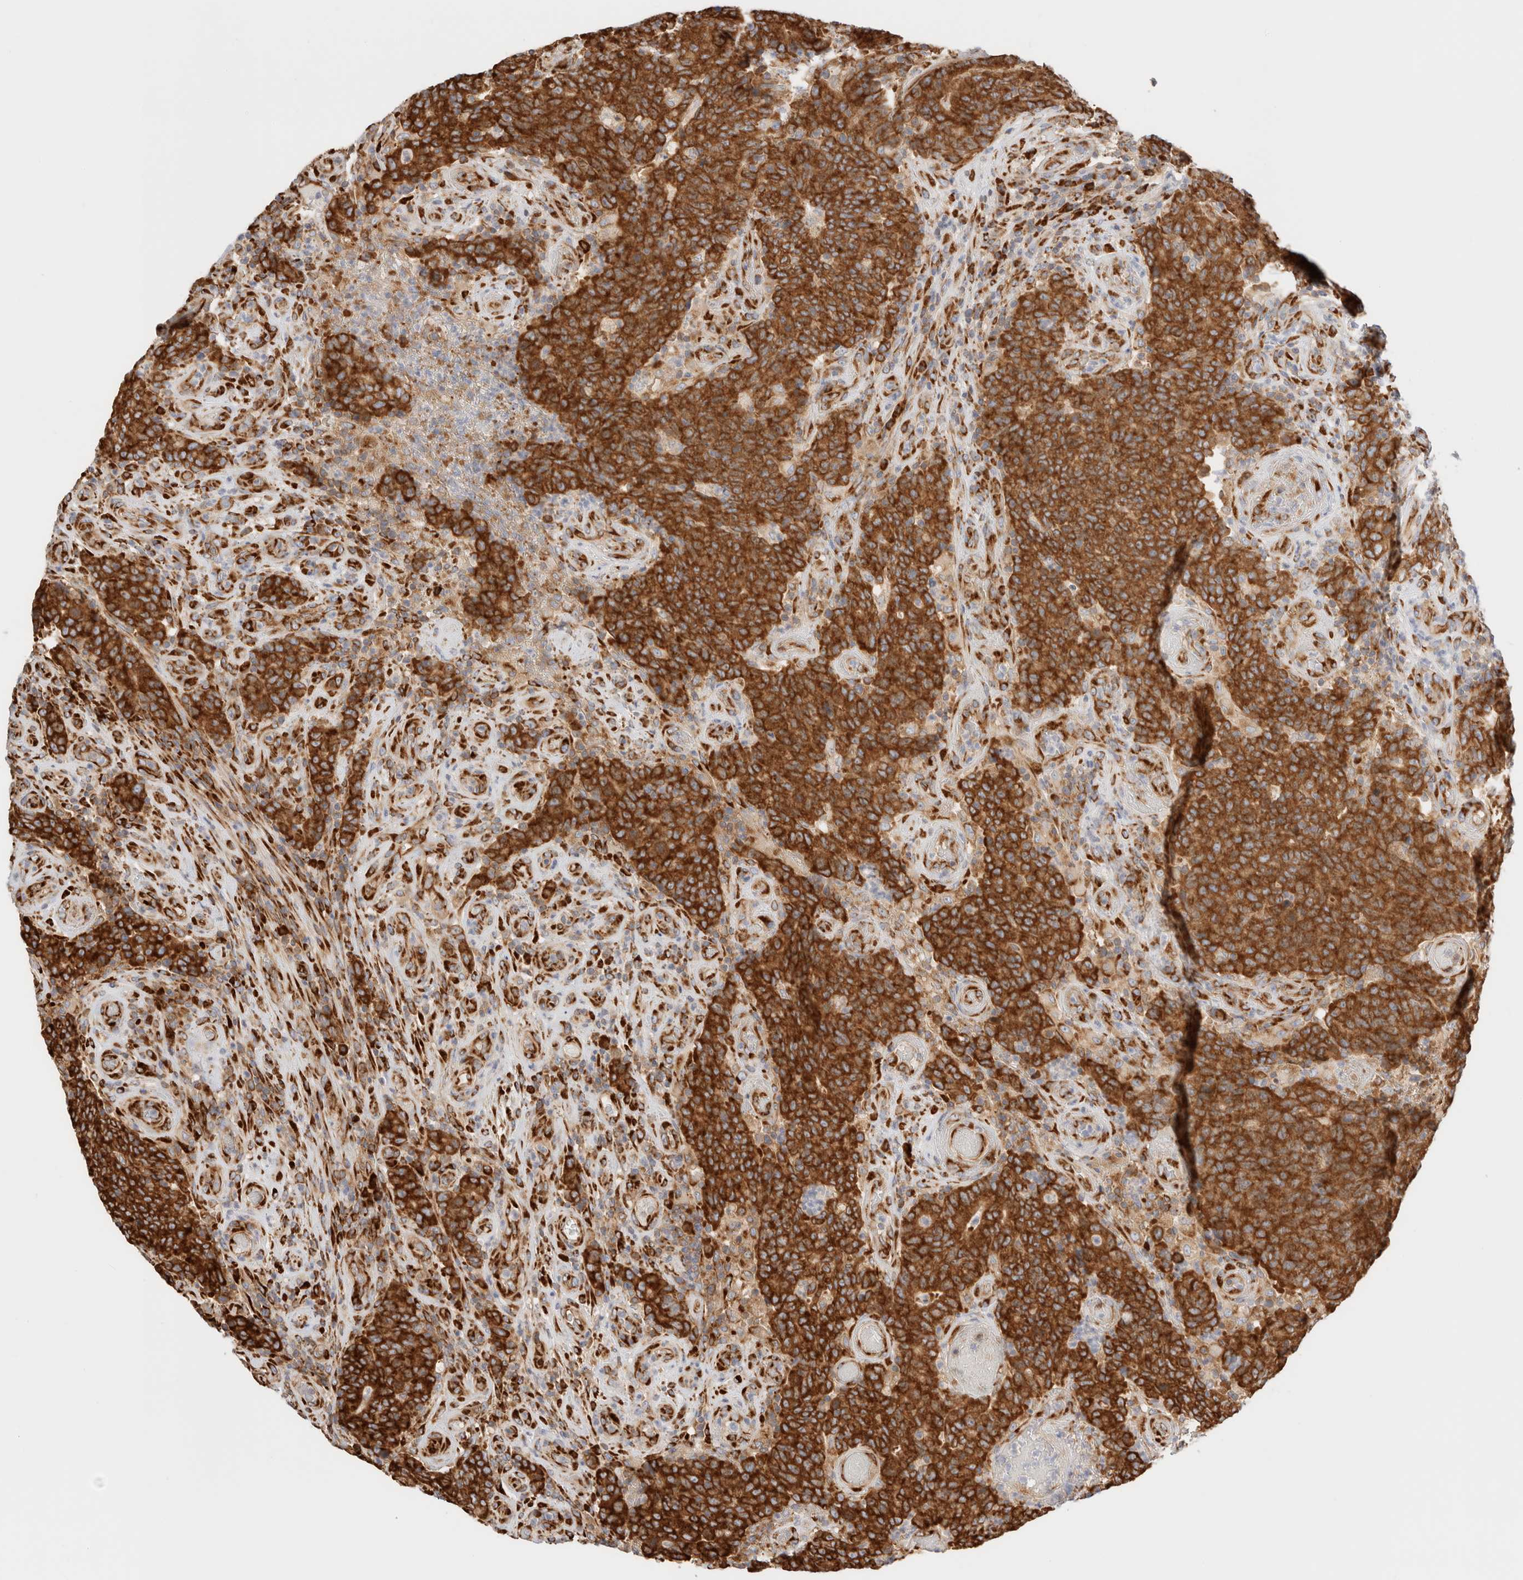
{"staining": {"intensity": "strong", "quantity": ">75%", "location": "cytoplasmic/membranous"}, "tissue": "colorectal cancer", "cell_type": "Tumor cells", "image_type": "cancer", "snomed": [{"axis": "morphology", "description": "Normal tissue, NOS"}, {"axis": "morphology", "description": "Adenocarcinoma, NOS"}, {"axis": "topography", "description": "Colon"}], "caption": "The photomicrograph exhibits a brown stain indicating the presence of a protein in the cytoplasmic/membranous of tumor cells in colorectal cancer (adenocarcinoma).", "gene": "ZC2HC1A", "patient": {"sex": "female", "age": 75}}